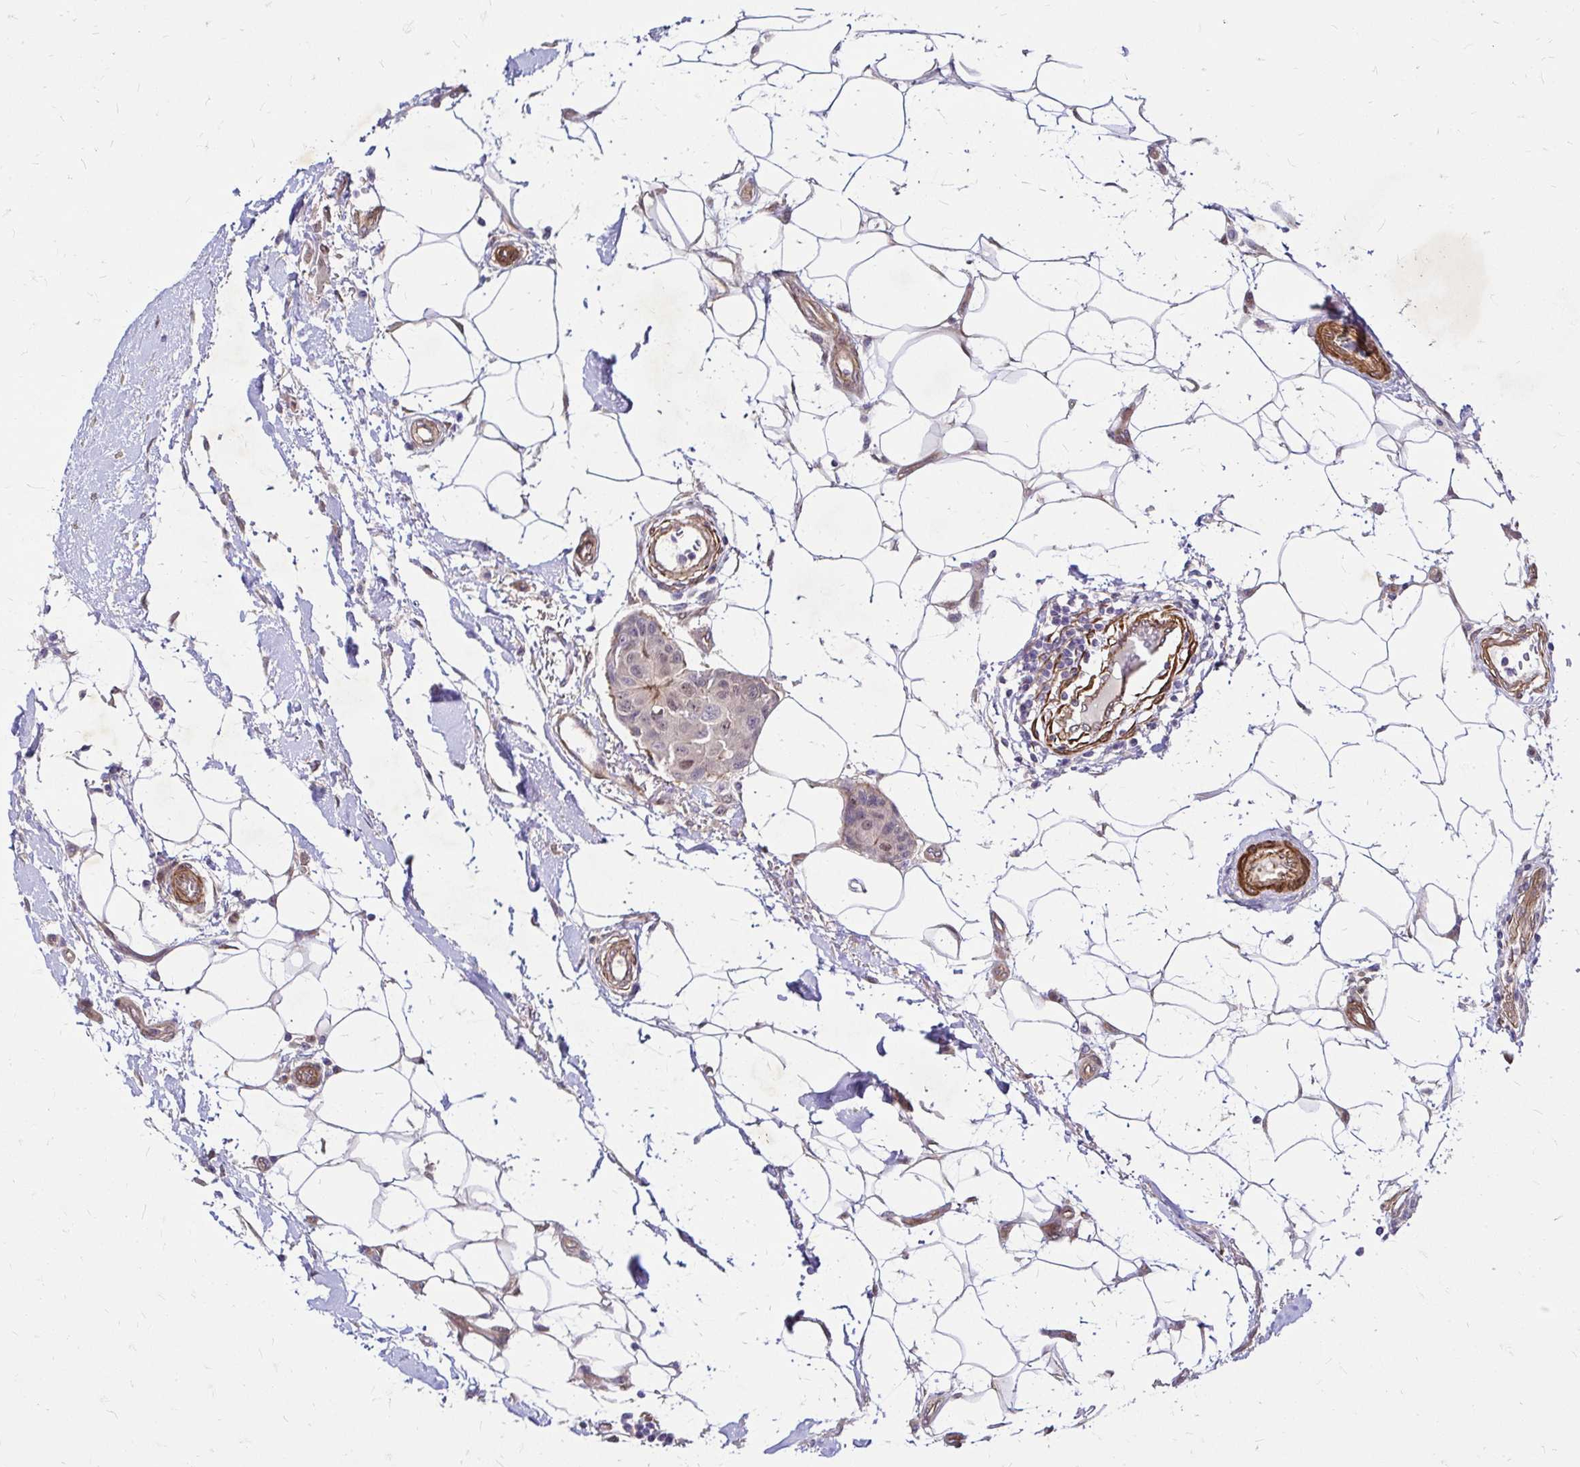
{"staining": {"intensity": "negative", "quantity": "none", "location": "none"}, "tissue": "breast cancer", "cell_type": "Tumor cells", "image_type": "cancer", "snomed": [{"axis": "morphology", "description": "Duct carcinoma"}, {"axis": "topography", "description": "Breast"}, {"axis": "topography", "description": "Lymph node"}], "caption": "The histopathology image demonstrates no significant expression in tumor cells of breast intraductal carcinoma.", "gene": "YAP1", "patient": {"sex": "female", "age": 80}}